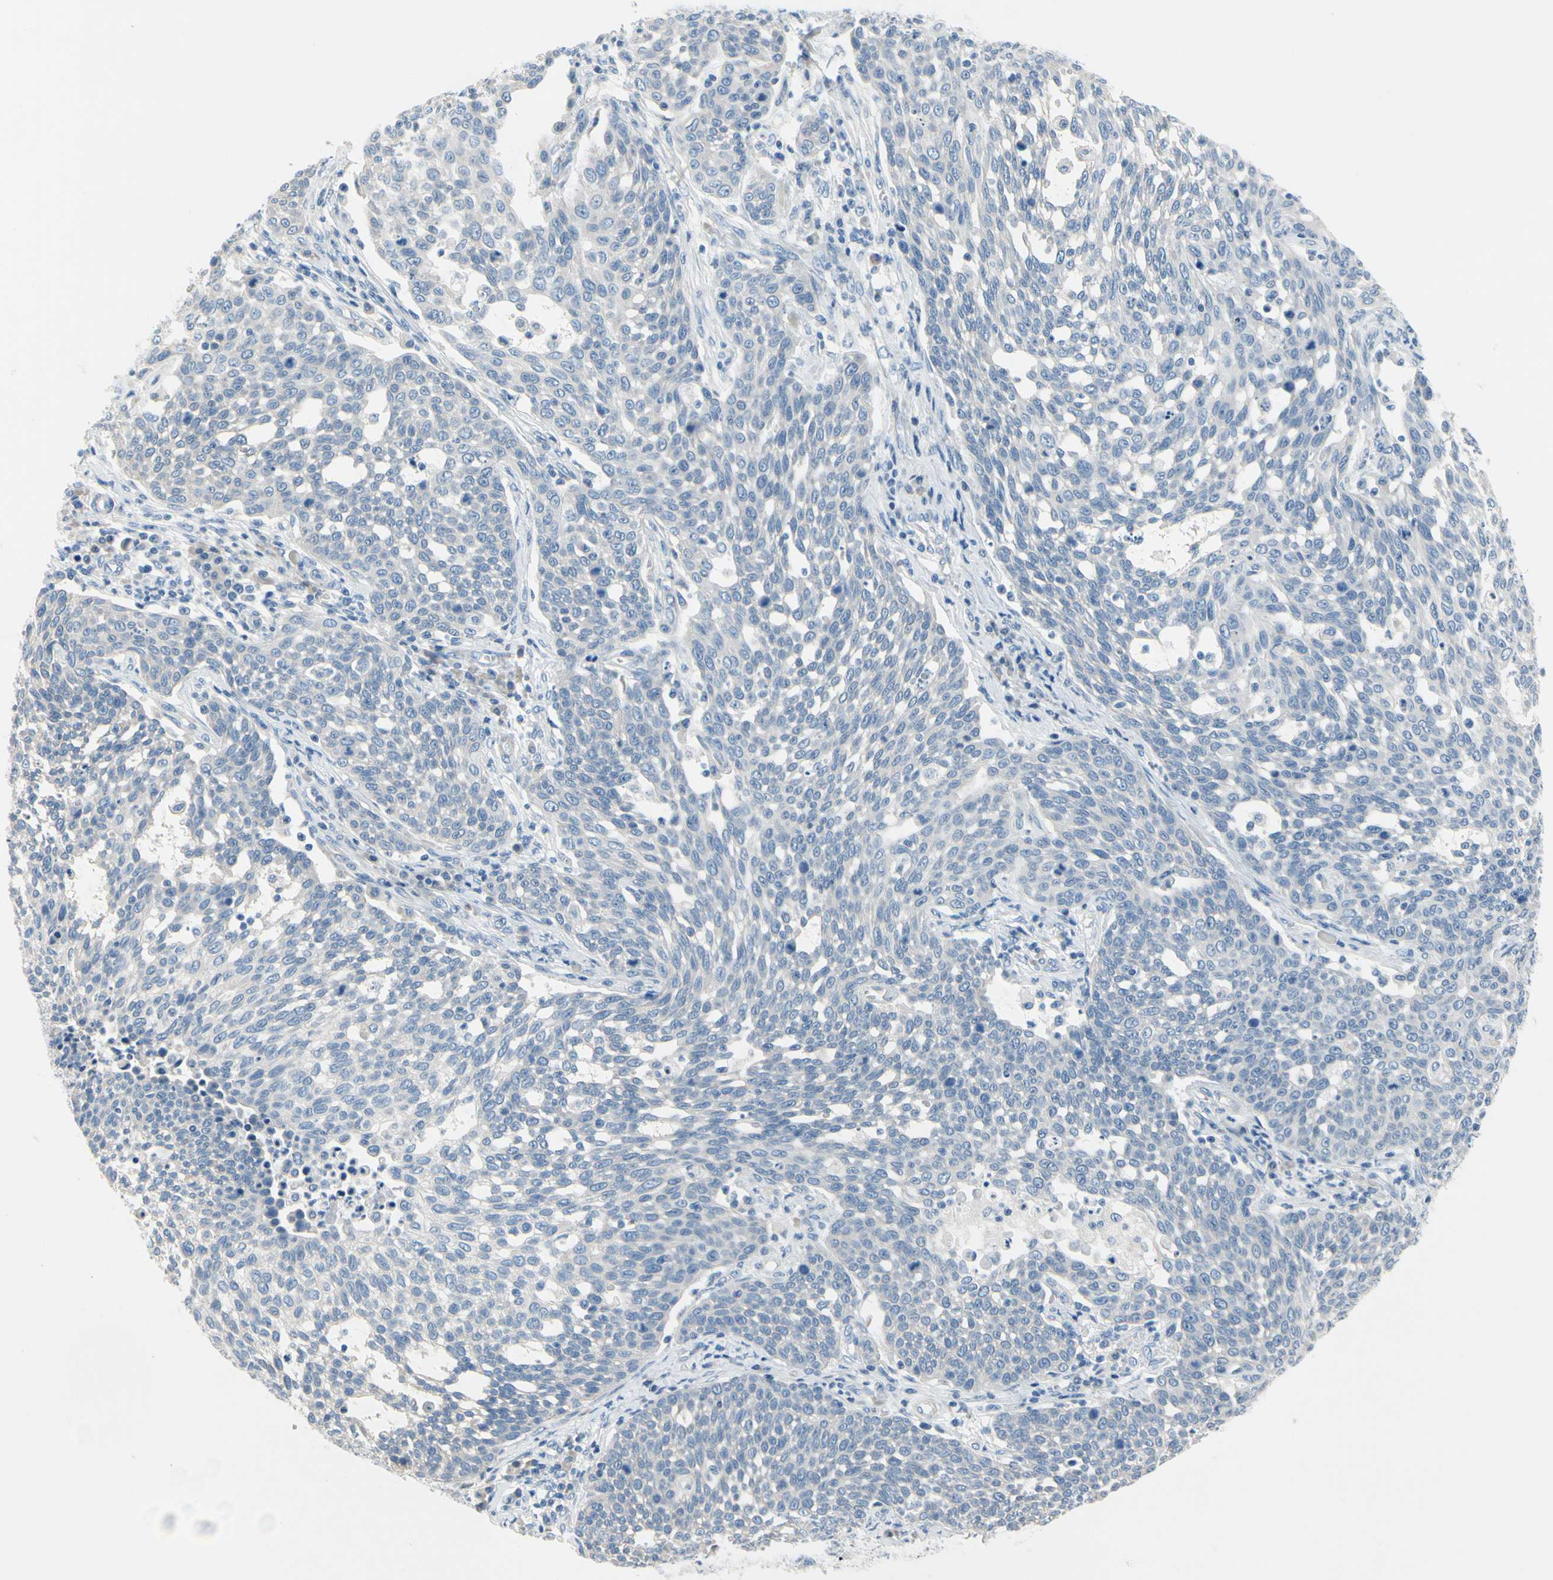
{"staining": {"intensity": "negative", "quantity": "none", "location": "none"}, "tissue": "cervical cancer", "cell_type": "Tumor cells", "image_type": "cancer", "snomed": [{"axis": "morphology", "description": "Squamous cell carcinoma, NOS"}, {"axis": "topography", "description": "Cervix"}], "caption": "Image shows no significant protein positivity in tumor cells of cervical cancer.", "gene": "FCER2", "patient": {"sex": "female", "age": 34}}